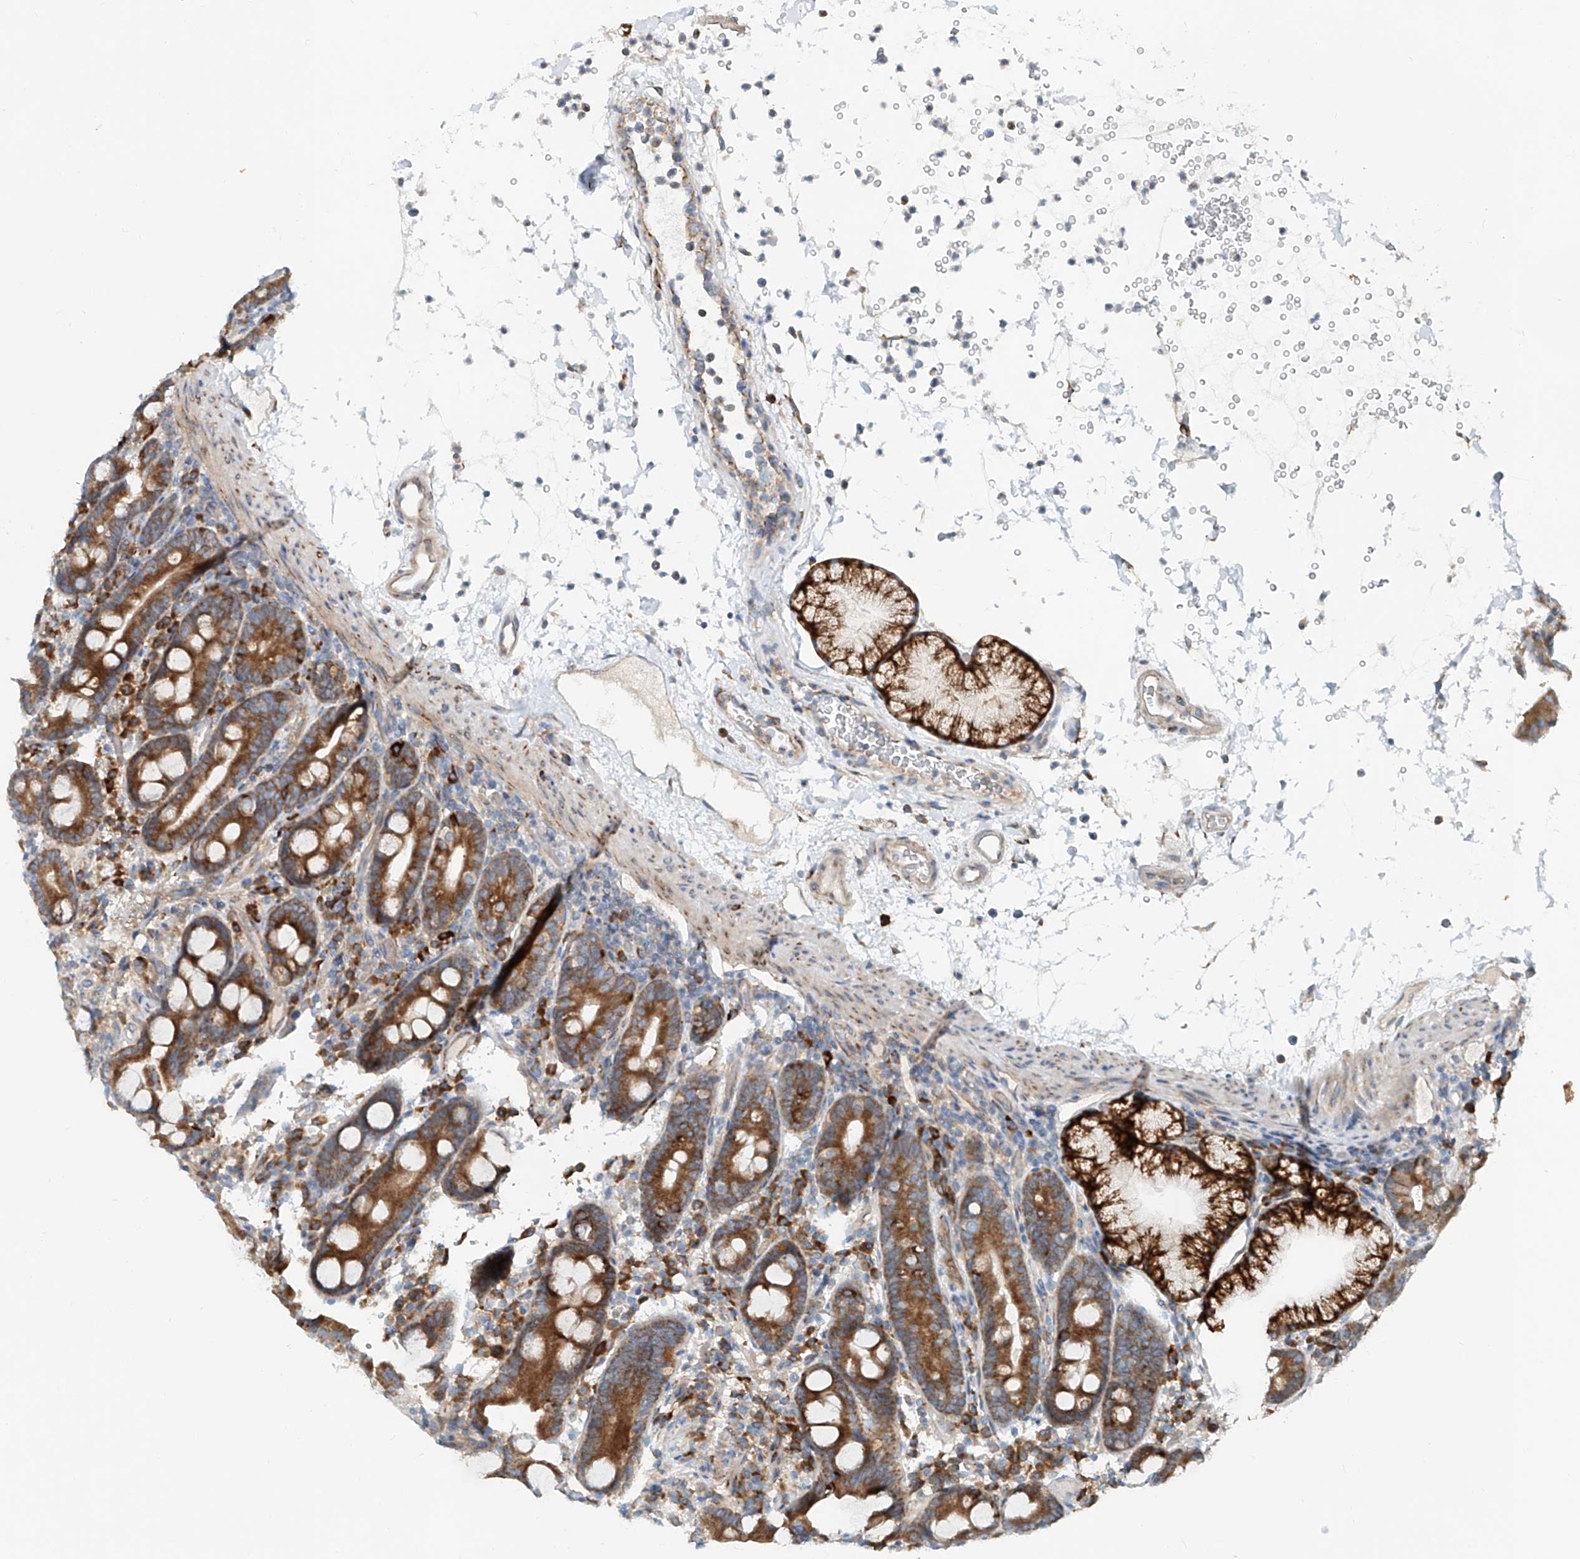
{"staining": {"intensity": "moderate", "quantity": ">75%", "location": "cytoplasmic/membranous"}, "tissue": "duodenum", "cell_type": "Glandular cells", "image_type": "normal", "snomed": [{"axis": "morphology", "description": "Normal tissue, NOS"}, {"axis": "topography", "description": "Duodenum"}], "caption": "A brown stain shows moderate cytoplasmic/membranous expression of a protein in glandular cells of normal duodenum. (Stains: DAB in brown, nuclei in blue, Microscopy: brightfield microscopy at high magnification).", "gene": "SNAP29", "patient": {"sex": "male", "age": 54}}